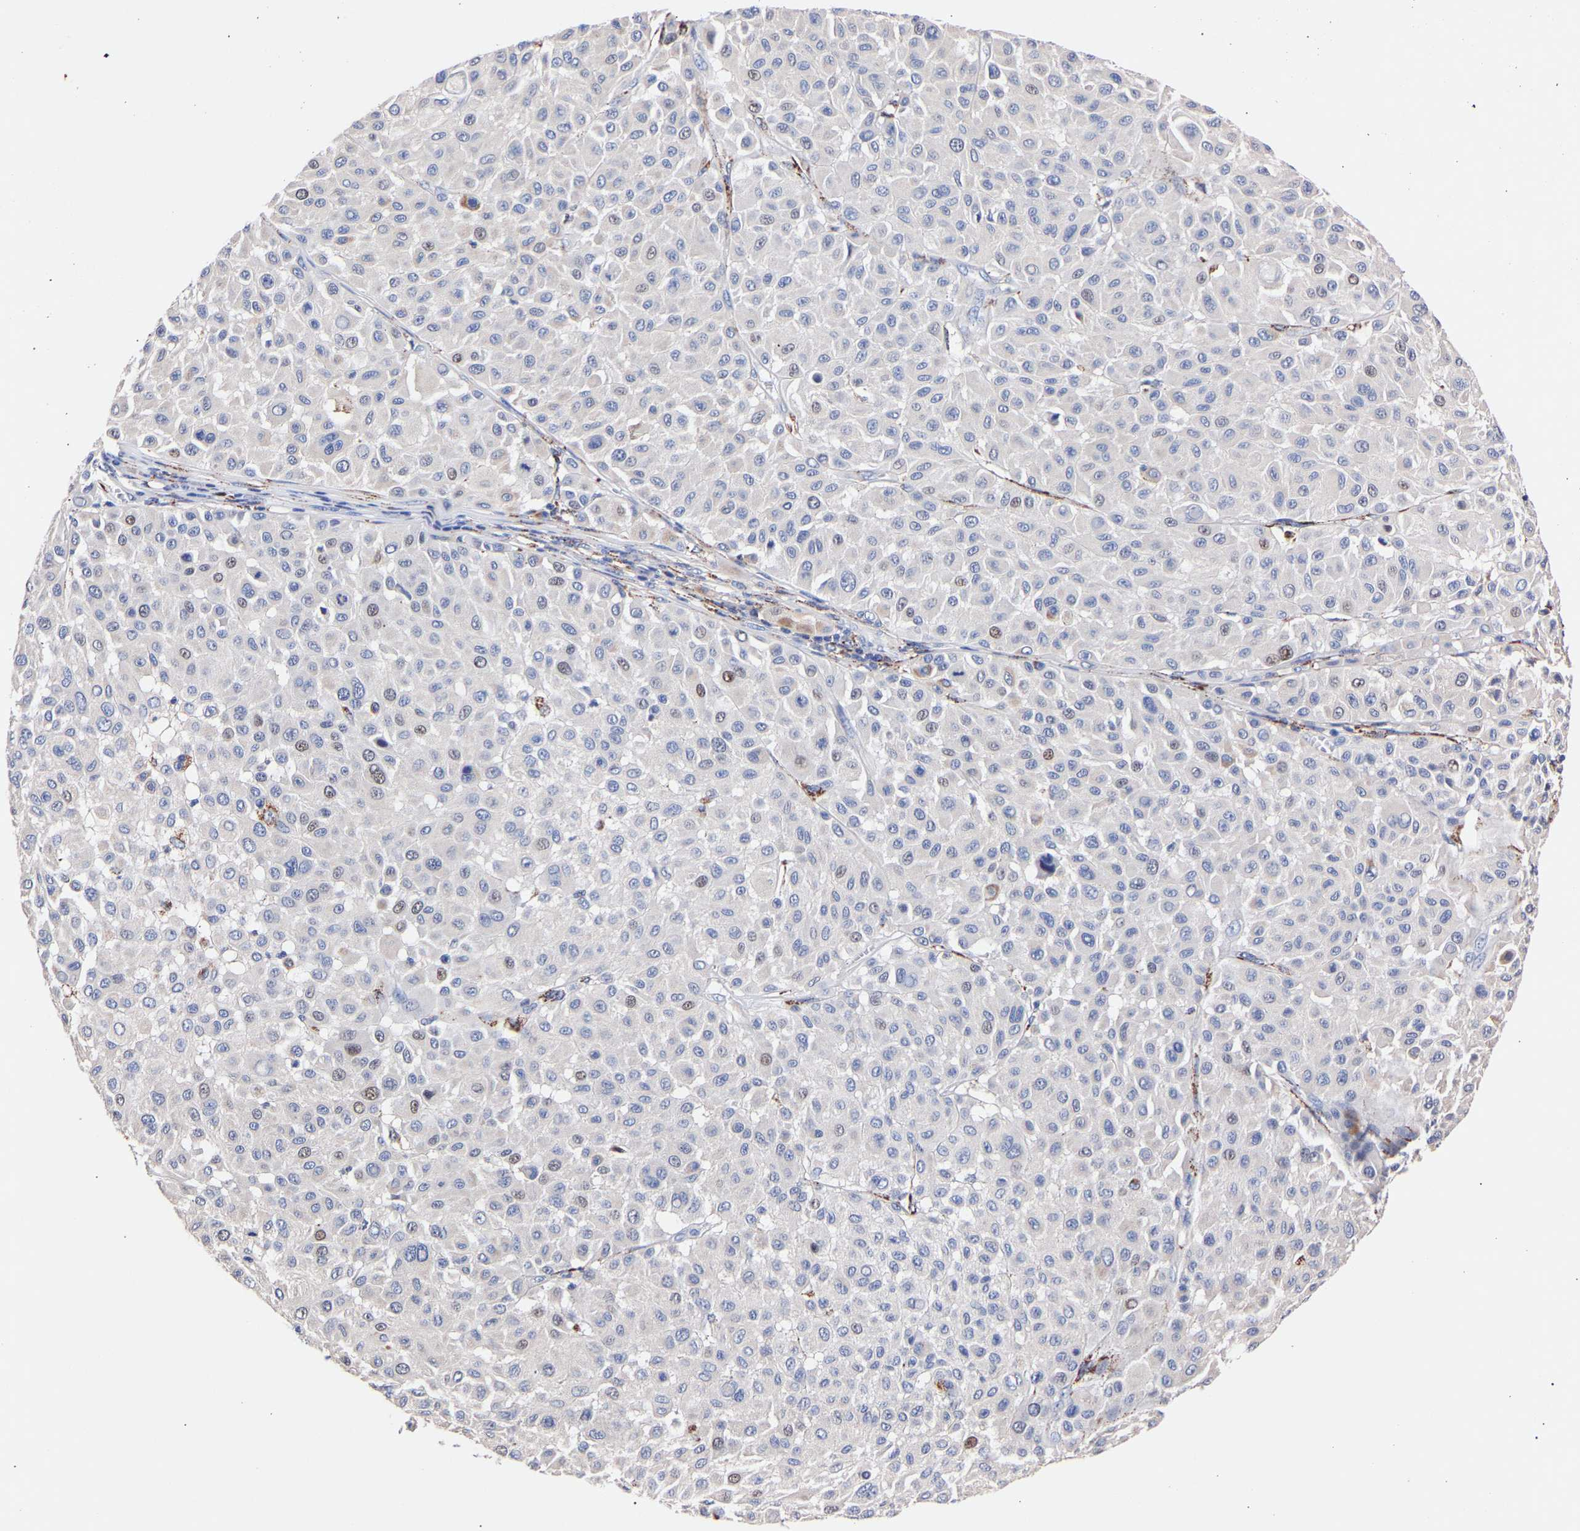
{"staining": {"intensity": "weak", "quantity": "<25%", "location": "cytoplasmic/membranous"}, "tissue": "melanoma", "cell_type": "Tumor cells", "image_type": "cancer", "snomed": [{"axis": "morphology", "description": "Malignant melanoma, Metastatic site"}, {"axis": "topography", "description": "Soft tissue"}], "caption": "A photomicrograph of human melanoma is negative for staining in tumor cells.", "gene": "SEM1", "patient": {"sex": "male", "age": 41}}